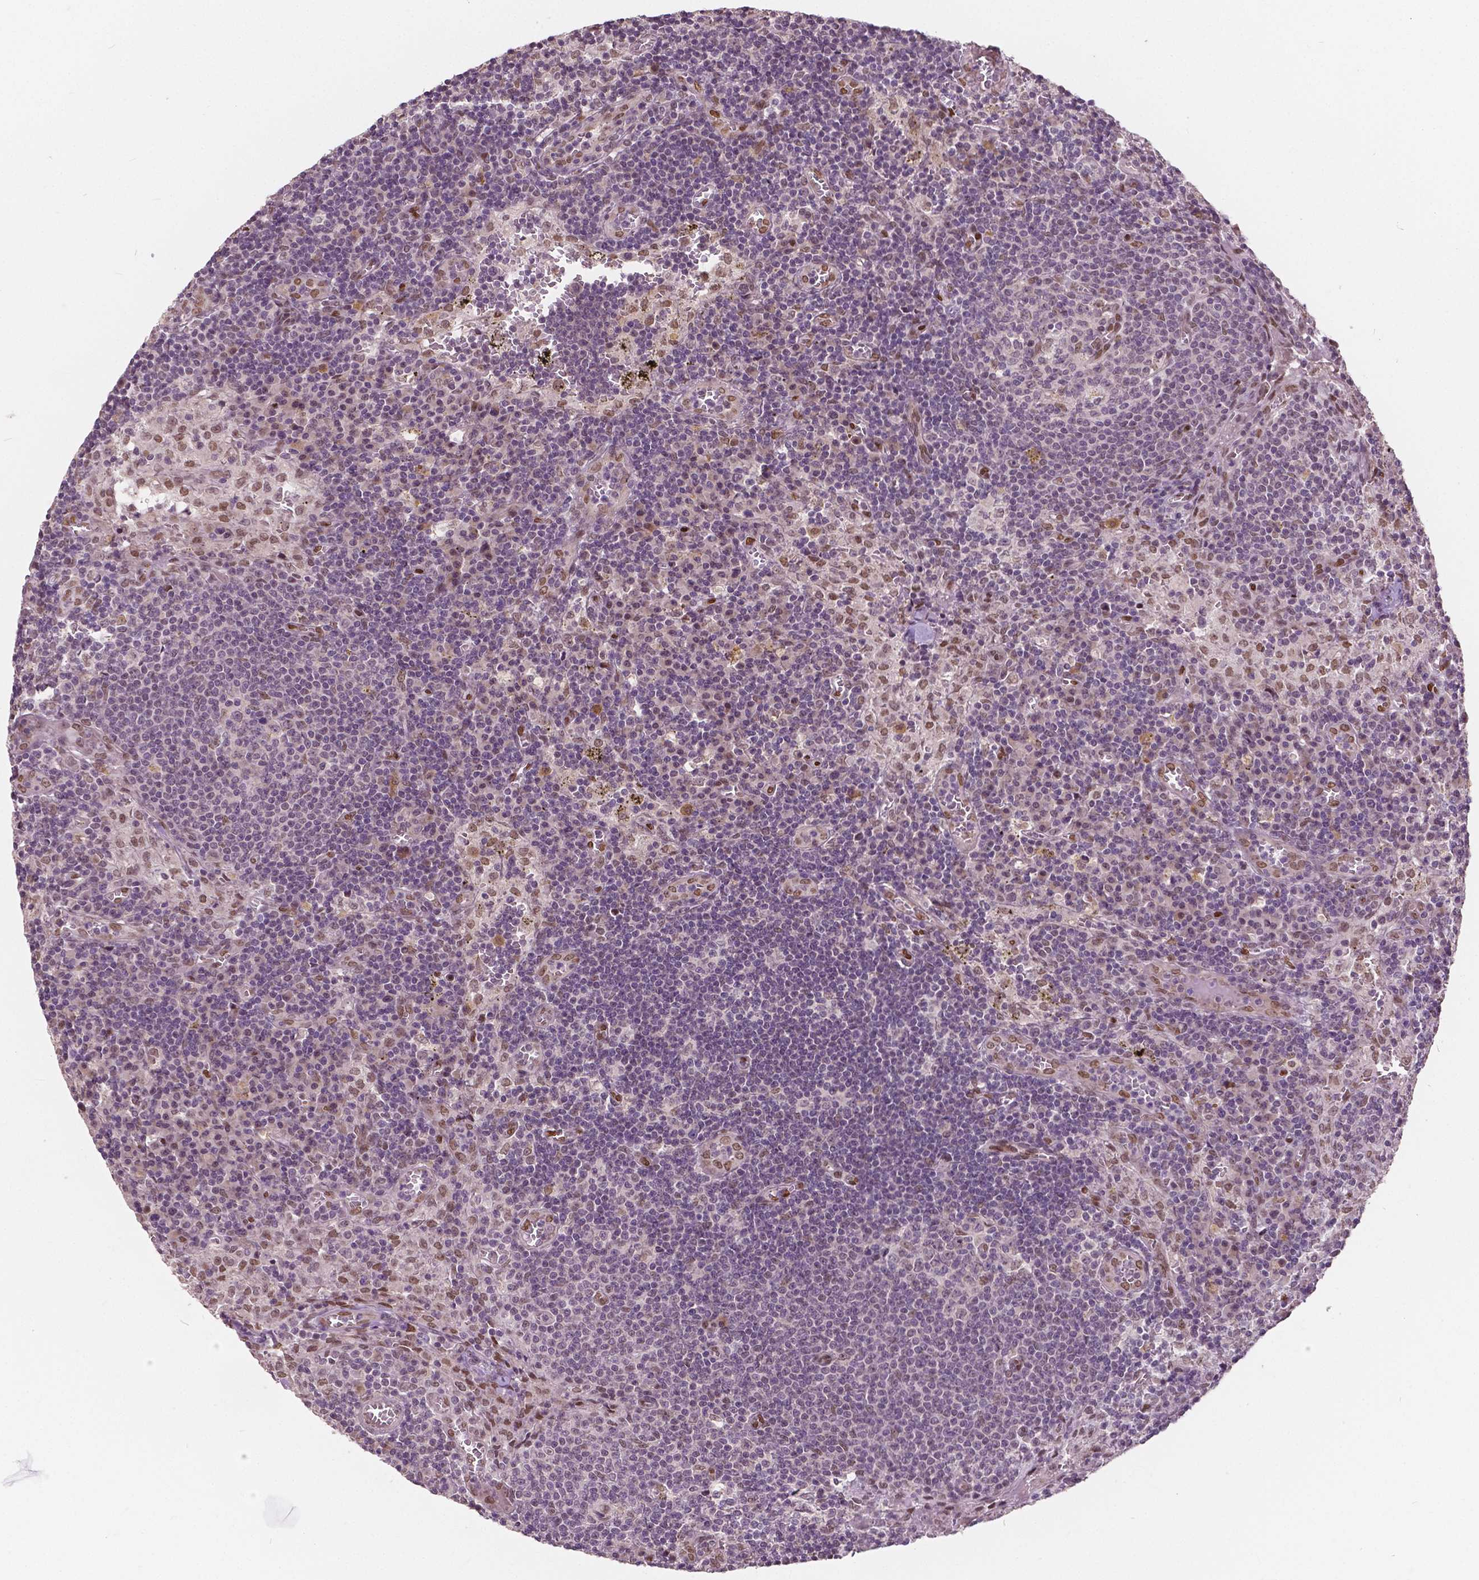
{"staining": {"intensity": "negative", "quantity": "none", "location": "none"}, "tissue": "lymph node", "cell_type": "Germinal center cells", "image_type": "normal", "snomed": [{"axis": "morphology", "description": "Normal tissue, NOS"}, {"axis": "topography", "description": "Lymph node"}], "caption": "IHC of unremarkable human lymph node shows no expression in germinal center cells. (Brightfield microscopy of DAB IHC at high magnification).", "gene": "HMBOX1", "patient": {"sex": "male", "age": 62}}